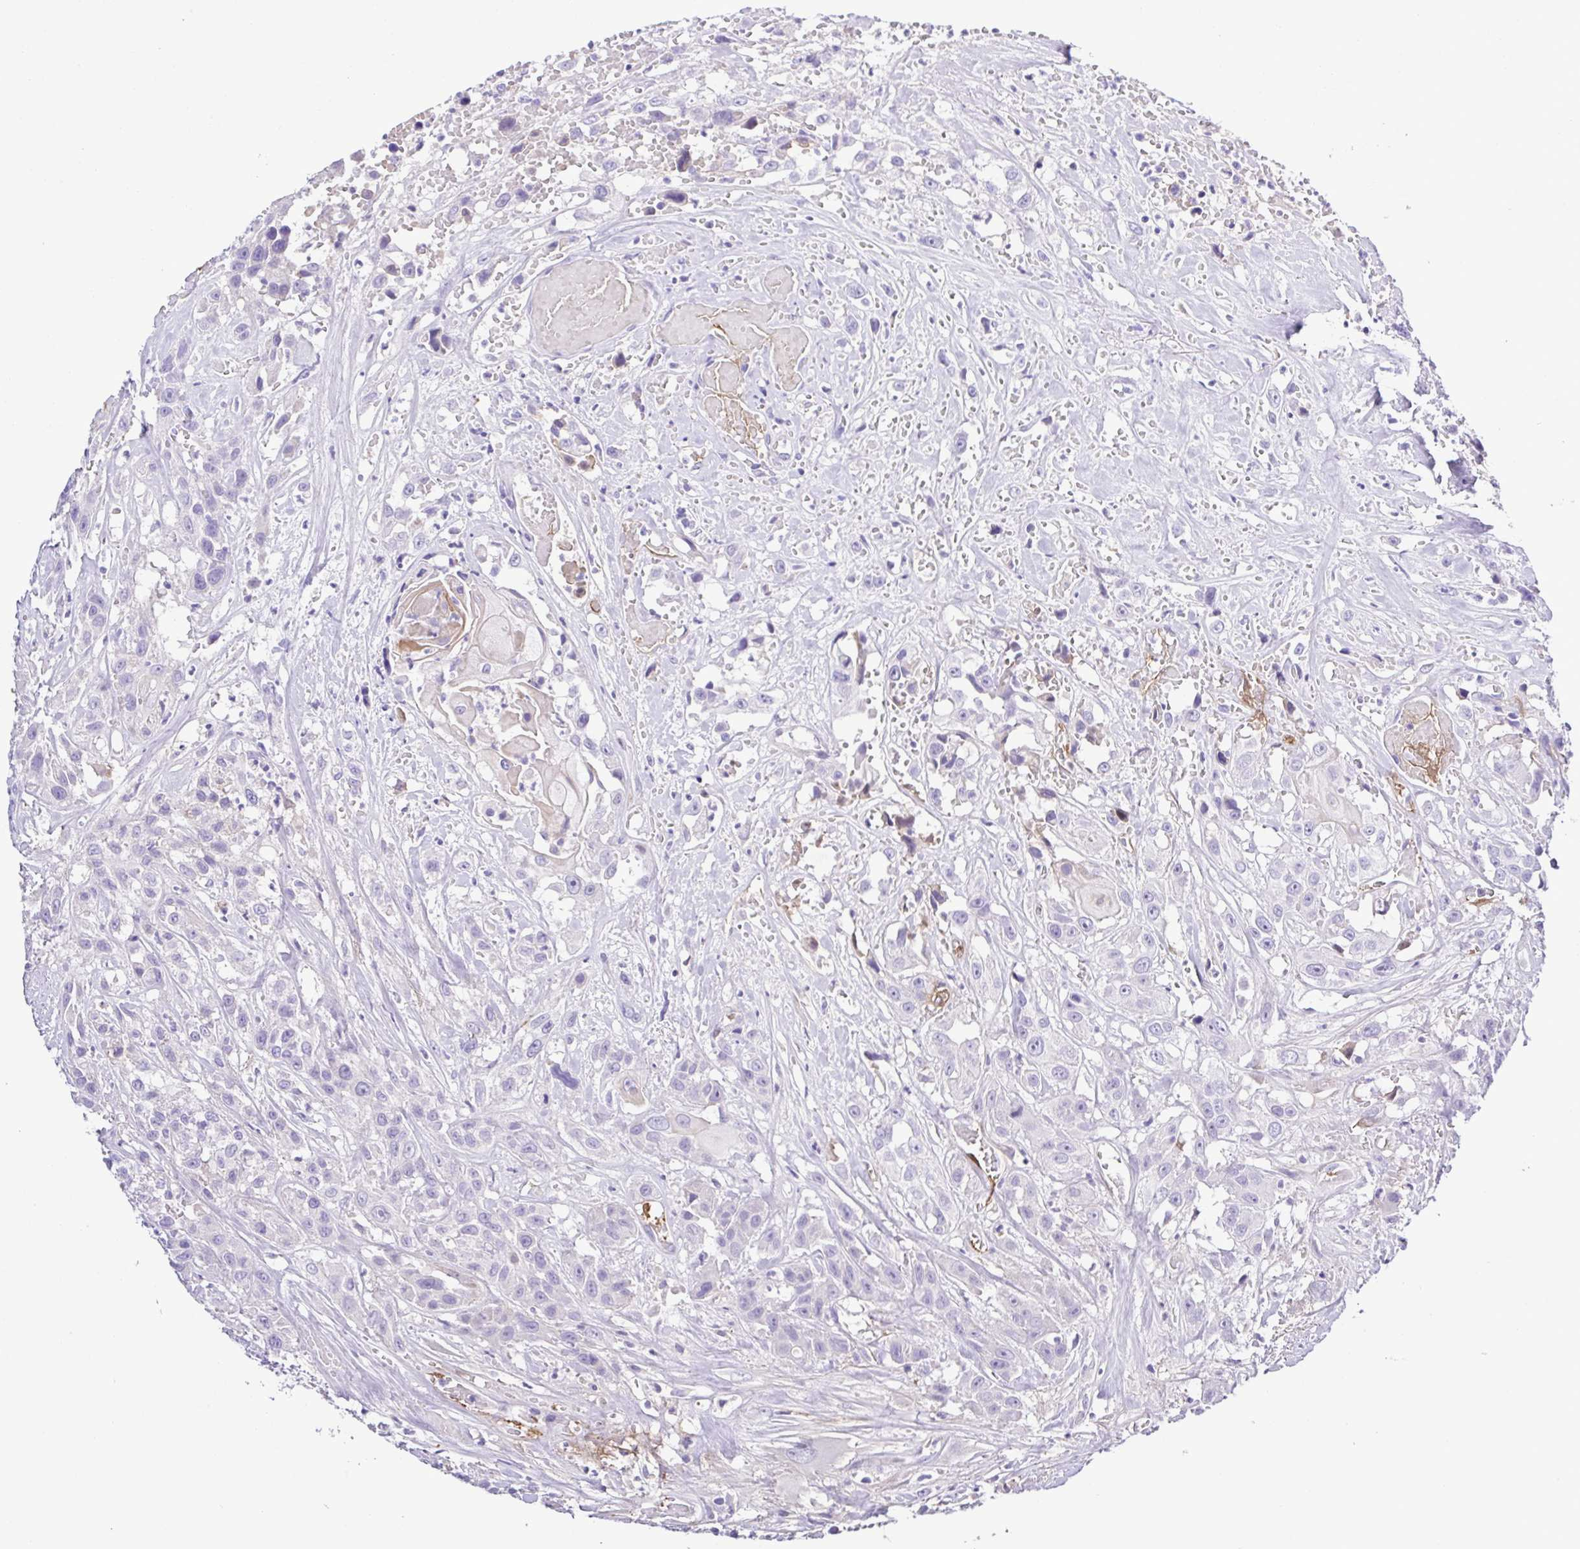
{"staining": {"intensity": "negative", "quantity": "none", "location": "none"}, "tissue": "head and neck cancer", "cell_type": "Tumor cells", "image_type": "cancer", "snomed": [{"axis": "morphology", "description": "Squamous cell carcinoma, NOS"}, {"axis": "topography", "description": "Head-Neck"}], "caption": "Protein analysis of head and neck squamous cell carcinoma displays no significant staining in tumor cells.", "gene": "GABBR2", "patient": {"sex": "male", "age": 57}}